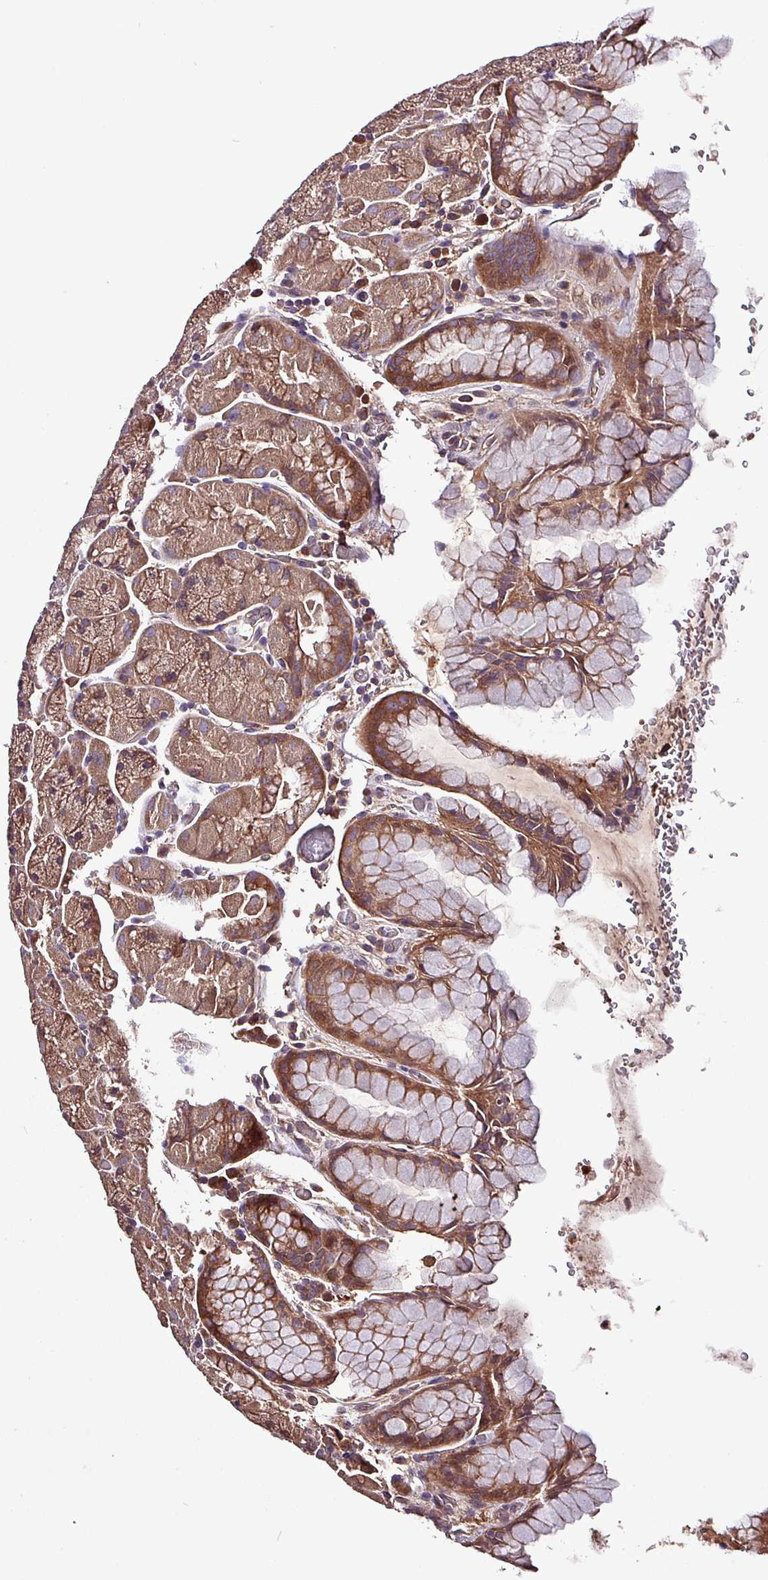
{"staining": {"intensity": "moderate", "quantity": ">75%", "location": "cytoplasmic/membranous"}, "tissue": "stomach", "cell_type": "Glandular cells", "image_type": "normal", "snomed": [{"axis": "morphology", "description": "Normal tissue, NOS"}, {"axis": "topography", "description": "Stomach, upper"}, {"axis": "topography", "description": "Stomach, lower"}], "caption": "Protein positivity by immunohistochemistry (IHC) reveals moderate cytoplasmic/membranous positivity in approximately >75% of glandular cells in benign stomach. Using DAB (3,3'-diaminobenzidine) (brown) and hematoxylin (blue) stains, captured at high magnification using brightfield microscopy.", "gene": "PAFAH1B2", "patient": {"sex": "male", "age": 67}}